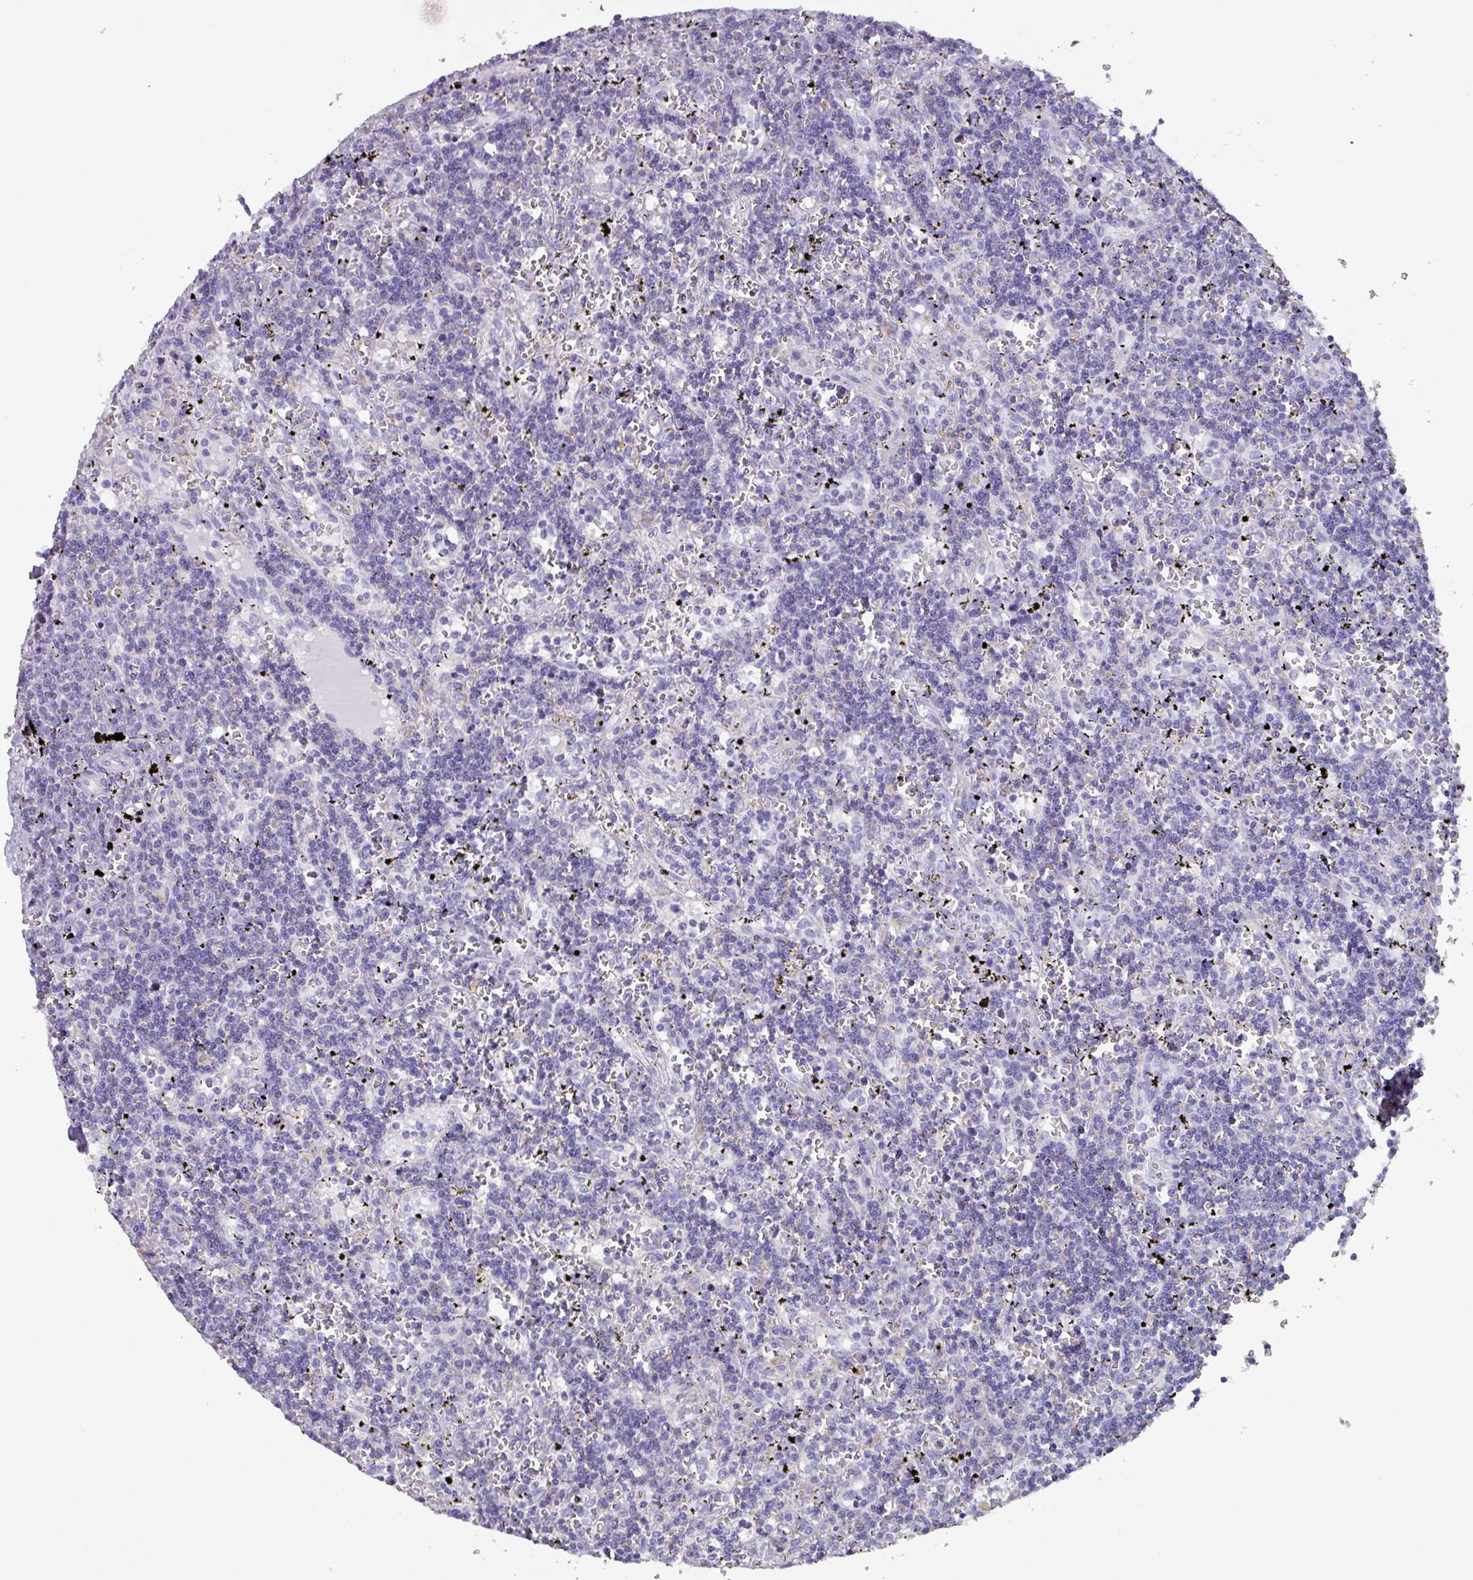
{"staining": {"intensity": "negative", "quantity": "none", "location": "none"}, "tissue": "lymphoma", "cell_type": "Tumor cells", "image_type": "cancer", "snomed": [{"axis": "morphology", "description": "Malignant lymphoma, non-Hodgkin's type, Low grade"}, {"axis": "topography", "description": "Spleen"}], "caption": "Immunohistochemical staining of lymphoma demonstrates no significant expression in tumor cells.", "gene": "MT-ND4", "patient": {"sex": "male", "age": 60}}